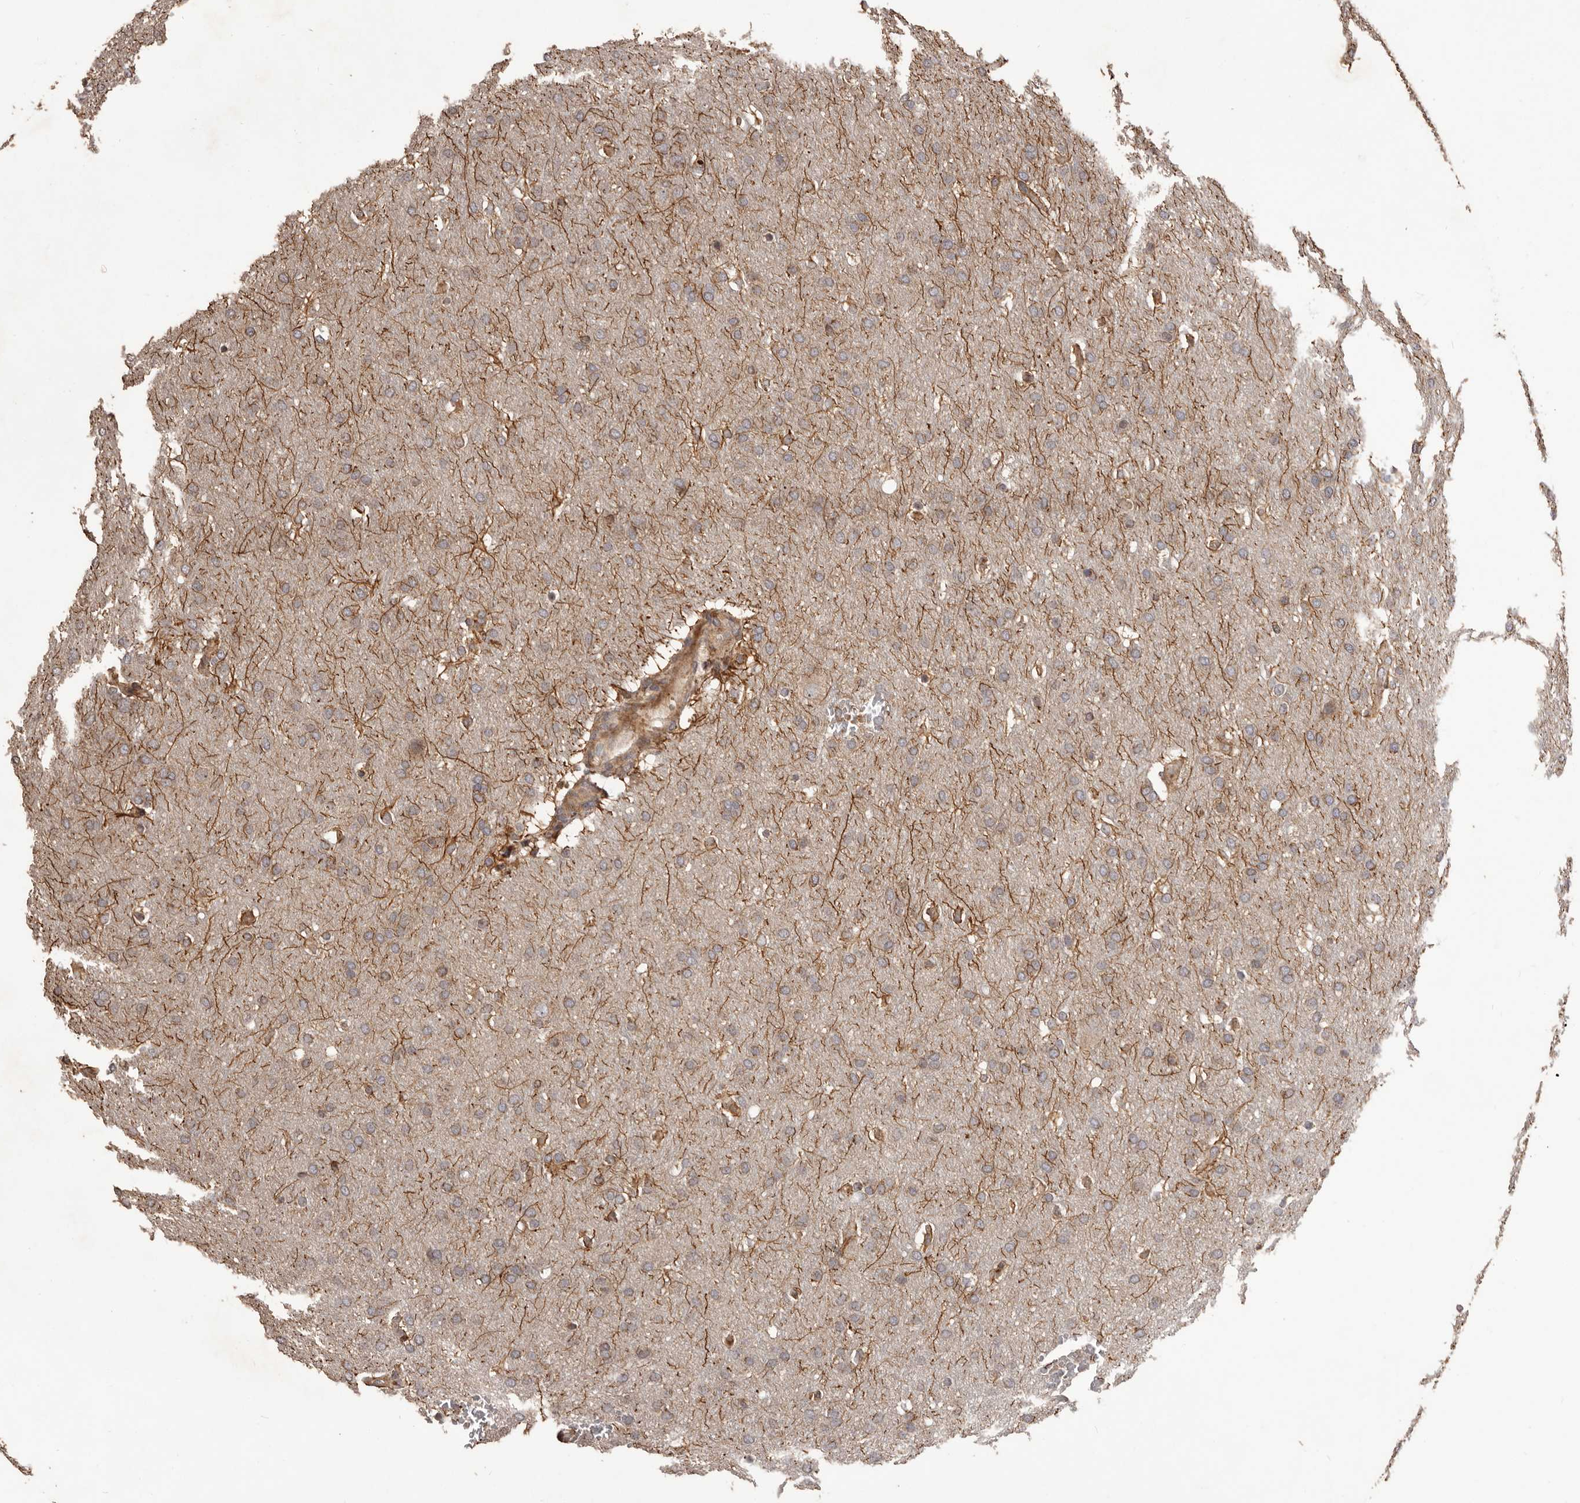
{"staining": {"intensity": "weak", "quantity": "25%-75%", "location": "cytoplasmic/membranous"}, "tissue": "glioma", "cell_type": "Tumor cells", "image_type": "cancer", "snomed": [{"axis": "morphology", "description": "Glioma, malignant, Low grade"}, {"axis": "topography", "description": "Brain"}], "caption": "Human malignant low-grade glioma stained for a protein (brown) reveals weak cytoplasmic/membranous positive positivity in approximately 25%-75% of tumor cells.", "gene": "QRSL1", "patient": {"sex": "female", "age": 37}}